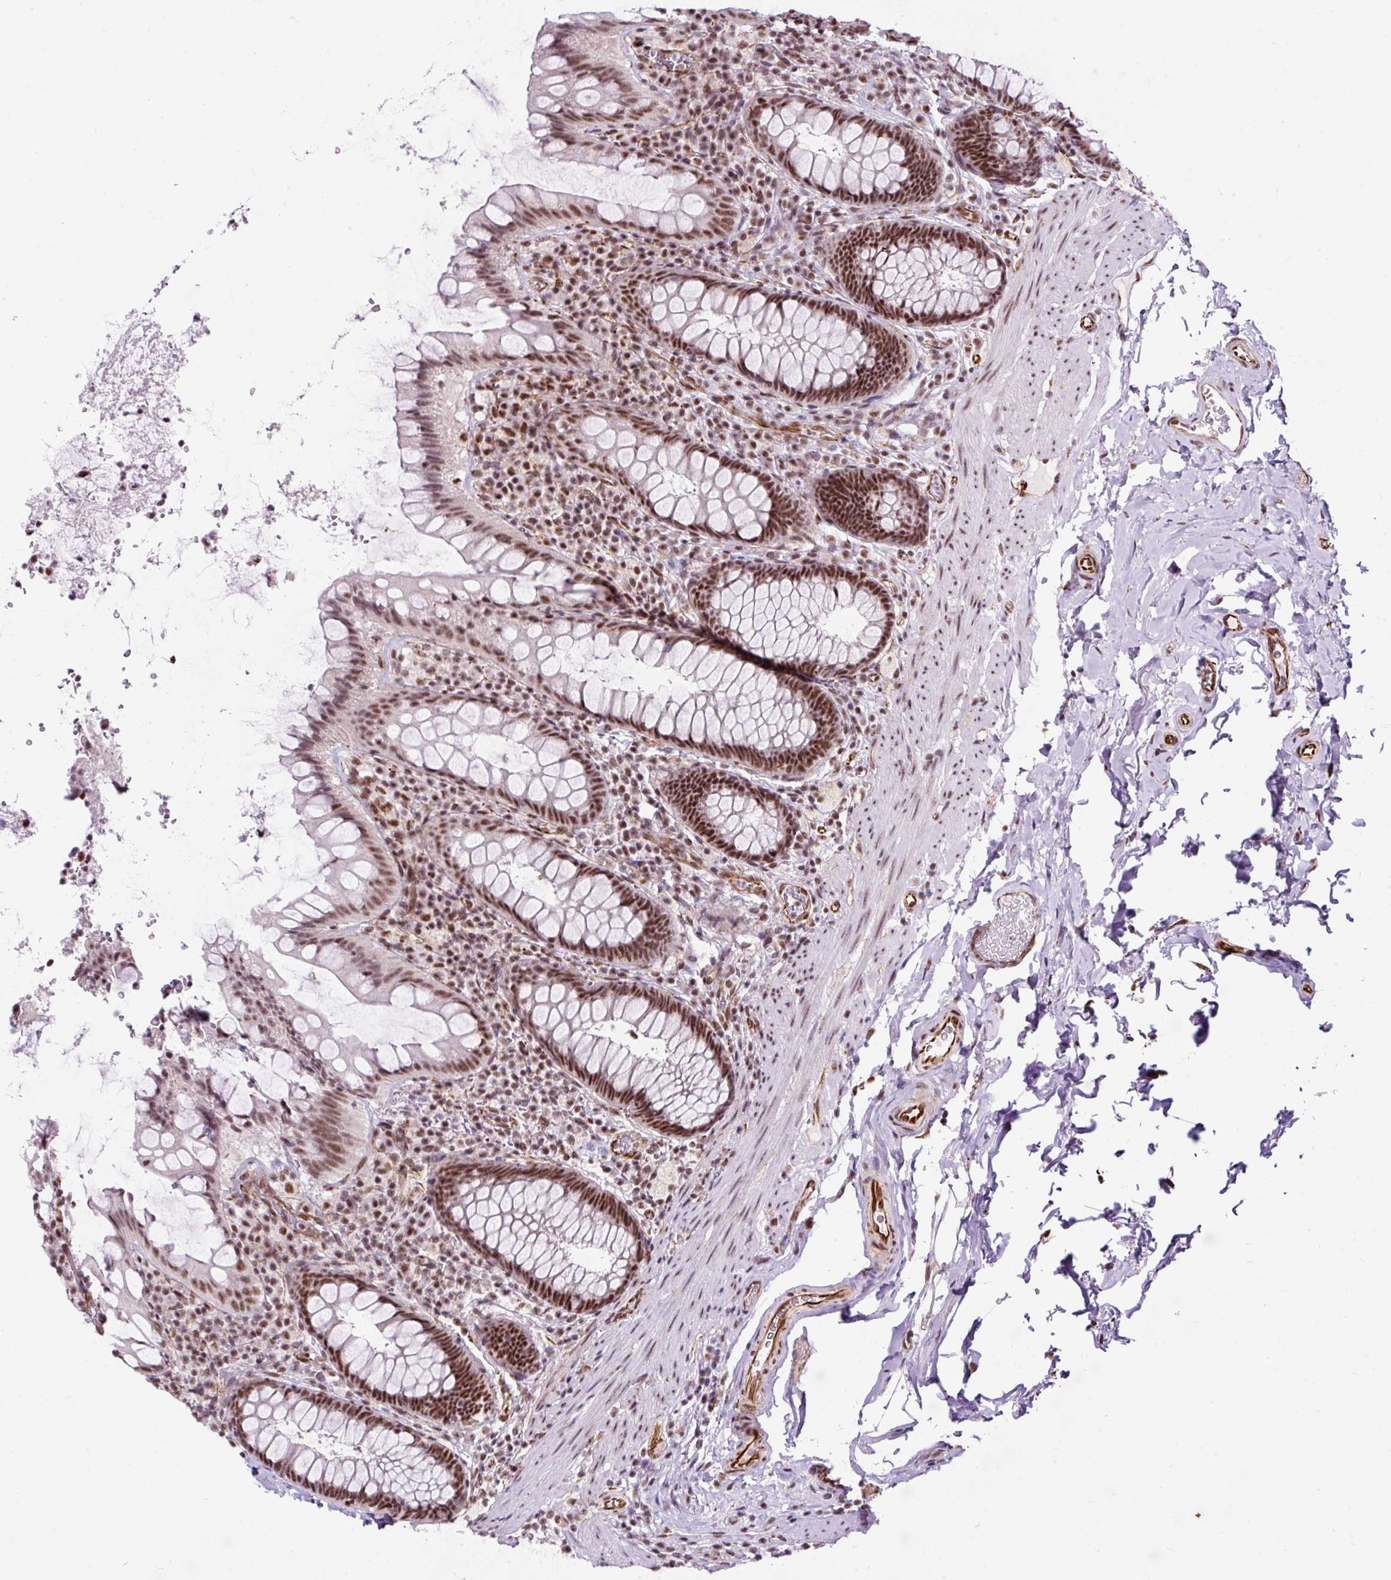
{"staining": {"intensity": "strong", "quantity": ">75%", "location": "nuclear"}, "tissue": "rectum", "cell_type": "Glandular cells", "image_type": "normal", "snomed": [{"axis": "morphology", "description": "Normal tissue, NOS"}, {"axis": "topography", "description": "Rectum"}], "caption": "Immunohistochemical staining of normal rectum shows strong nuclear protein expression in about >75% of glandular cells.", "gene": "FMC1", "patient": {"sex": "female", "age": 69}}